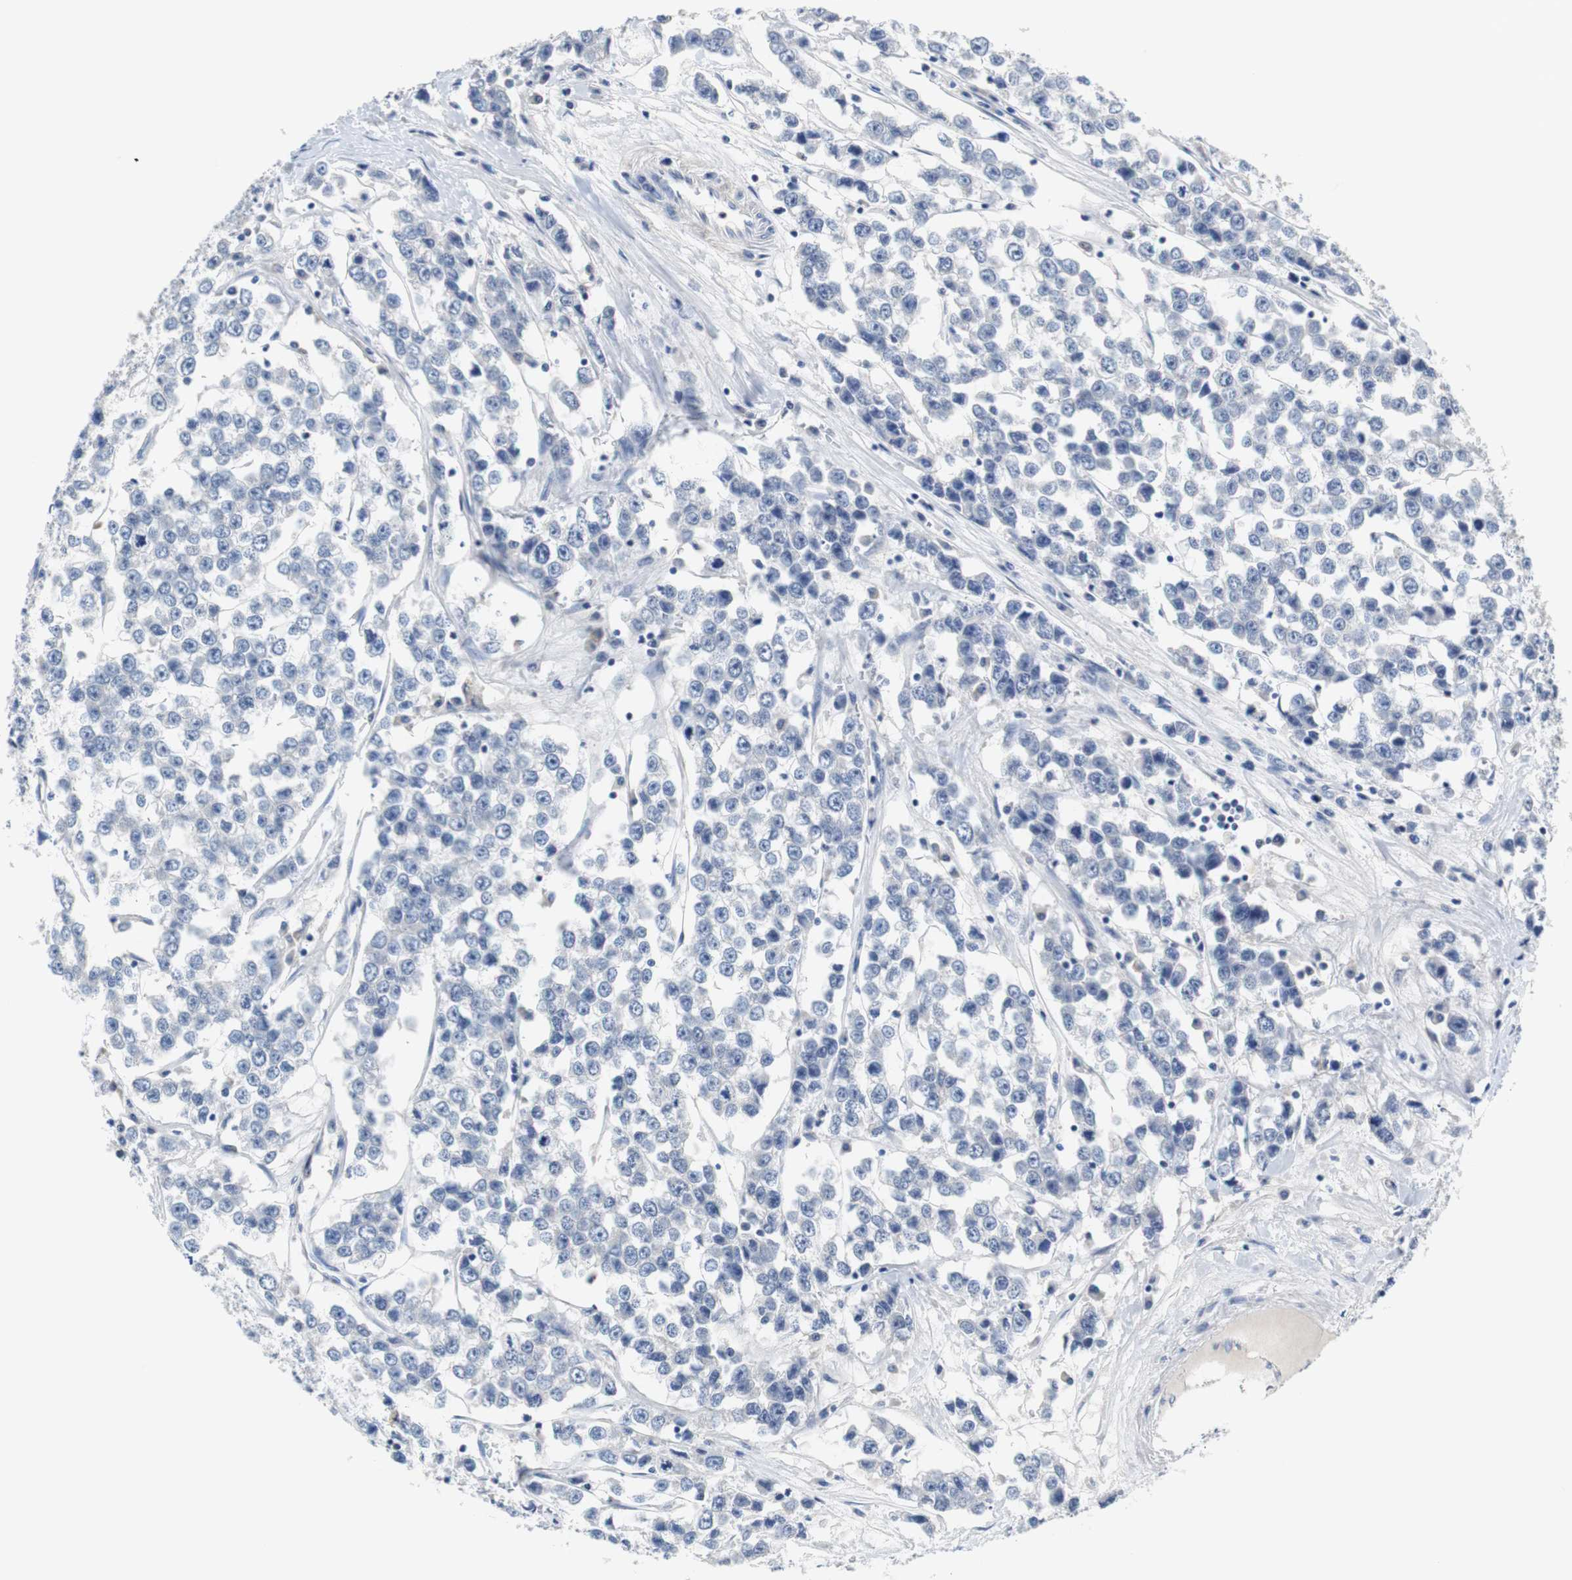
{"staining": {"intensity": "negative", "quantity": "none", "location": "none"}, "tissue": "testis cancer", "cell_type": "Tumor cells", "image_type": "cancer", "snomed": [{"axis": "morphology", "description": "Seminoma, NOS"}, {"axis": "morphology", "description": "Carcinoma, Embryonal, NOS"}, {"axis": "topography", "description": "Testis"}], "caption": "The micrograph displays no significant expression in tumor cells of testis seminoma.", "gene": "PCK1", "patient": {"sex": "male", "age": 52}}